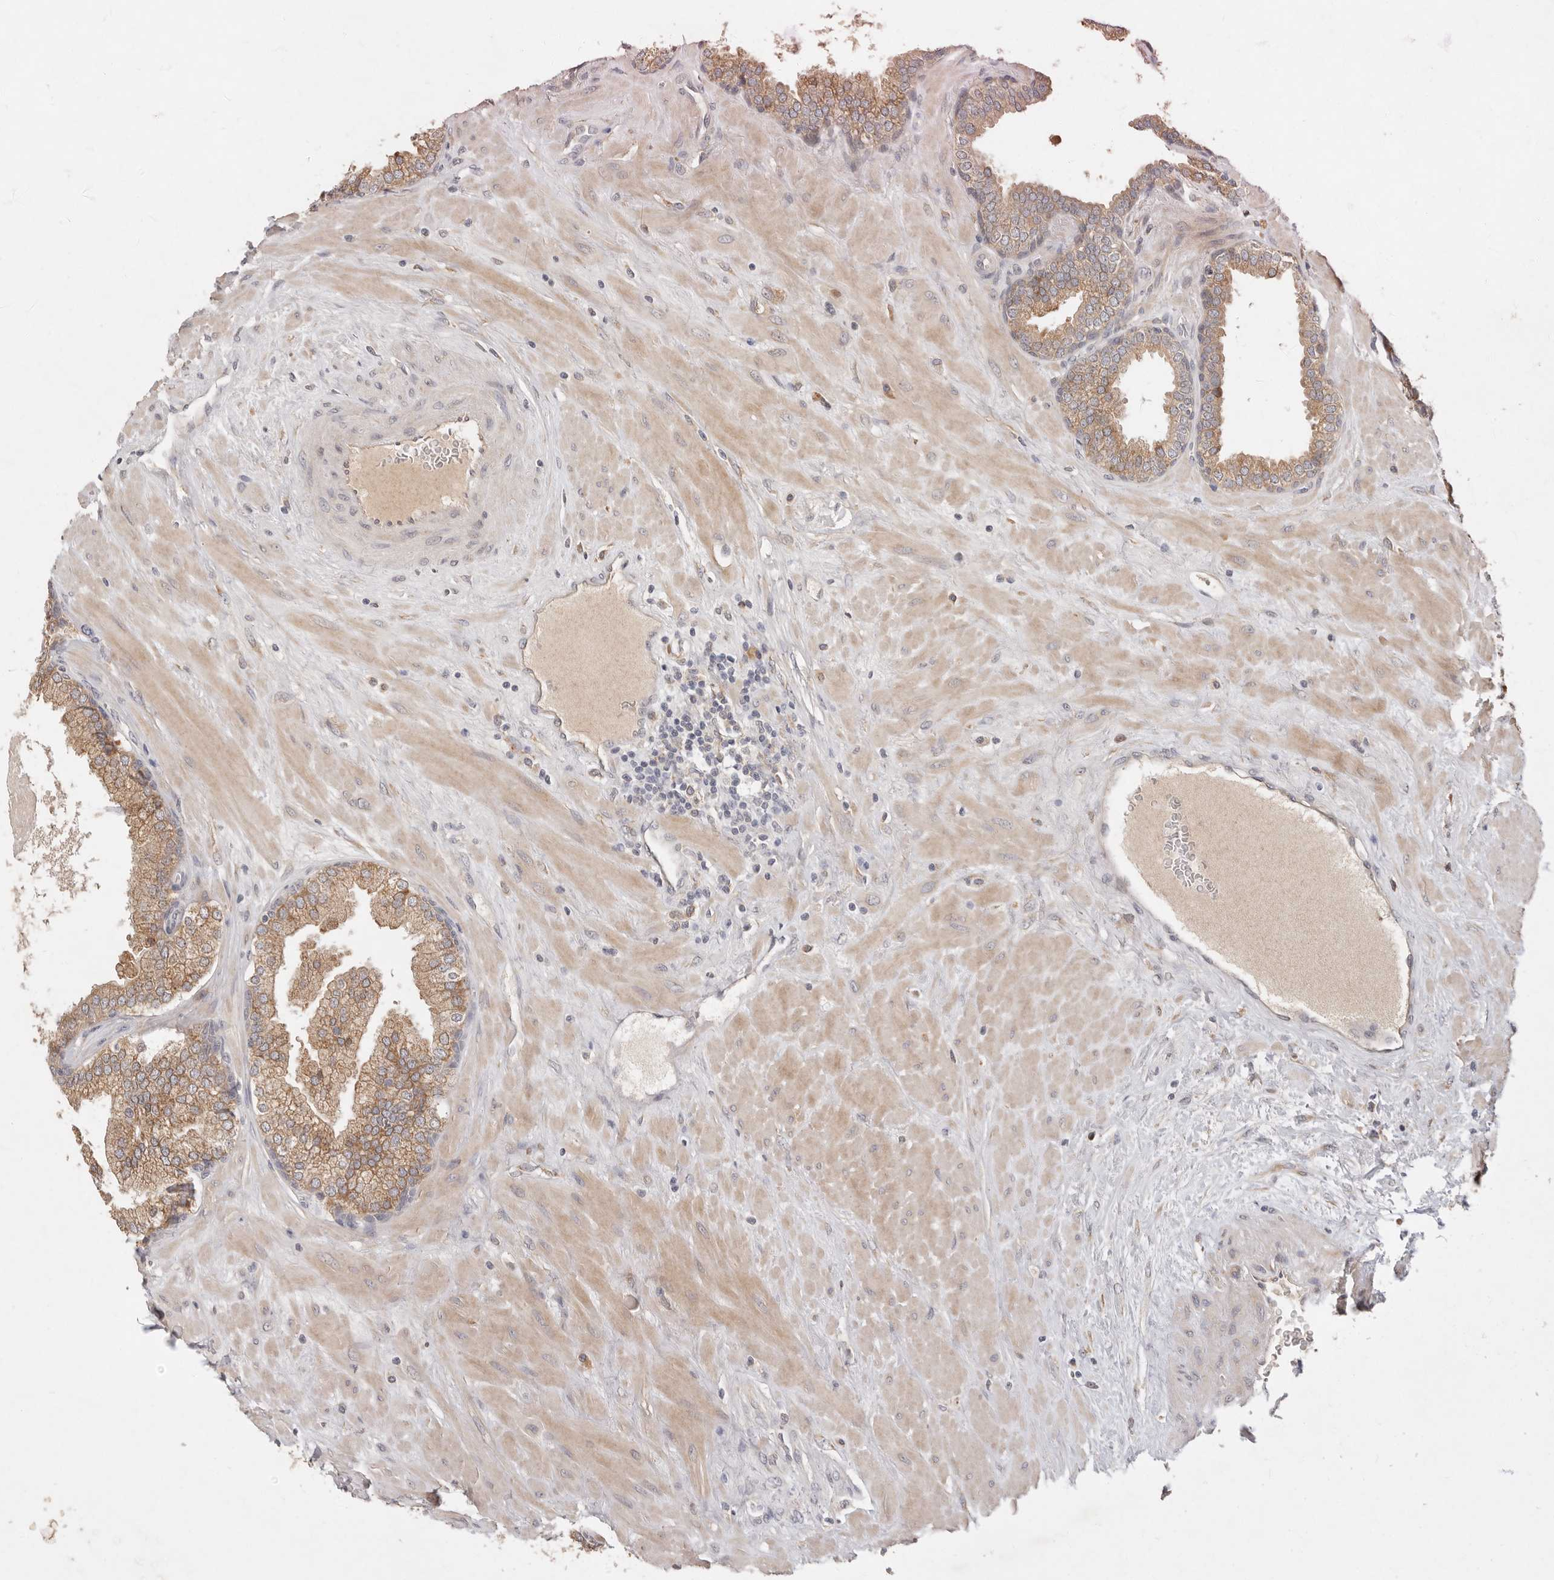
{"staining": {"intensity": "moderate", "quantity": "25%-75%", "location": "cytoplasmic/membranous"}, "tissue": "prostate", "cell_type": "Glandular cells", "image_type": "normal", "snomed": [{"axis": "morphology", "description": "Normal tissue, NOS"}, {"axis": "topography", "description": "Prostate"}], "caption": "Immunohistochemistry (IHC) image of unremarkable prostate stained for a protein (brown), which displays medium levels of moderate cytoplasmic/membranous staining in approximately 25%-75% of glandular cells.", "gene": "ARHGEF10L", "patient": {"sex": "male", "age": 51}}